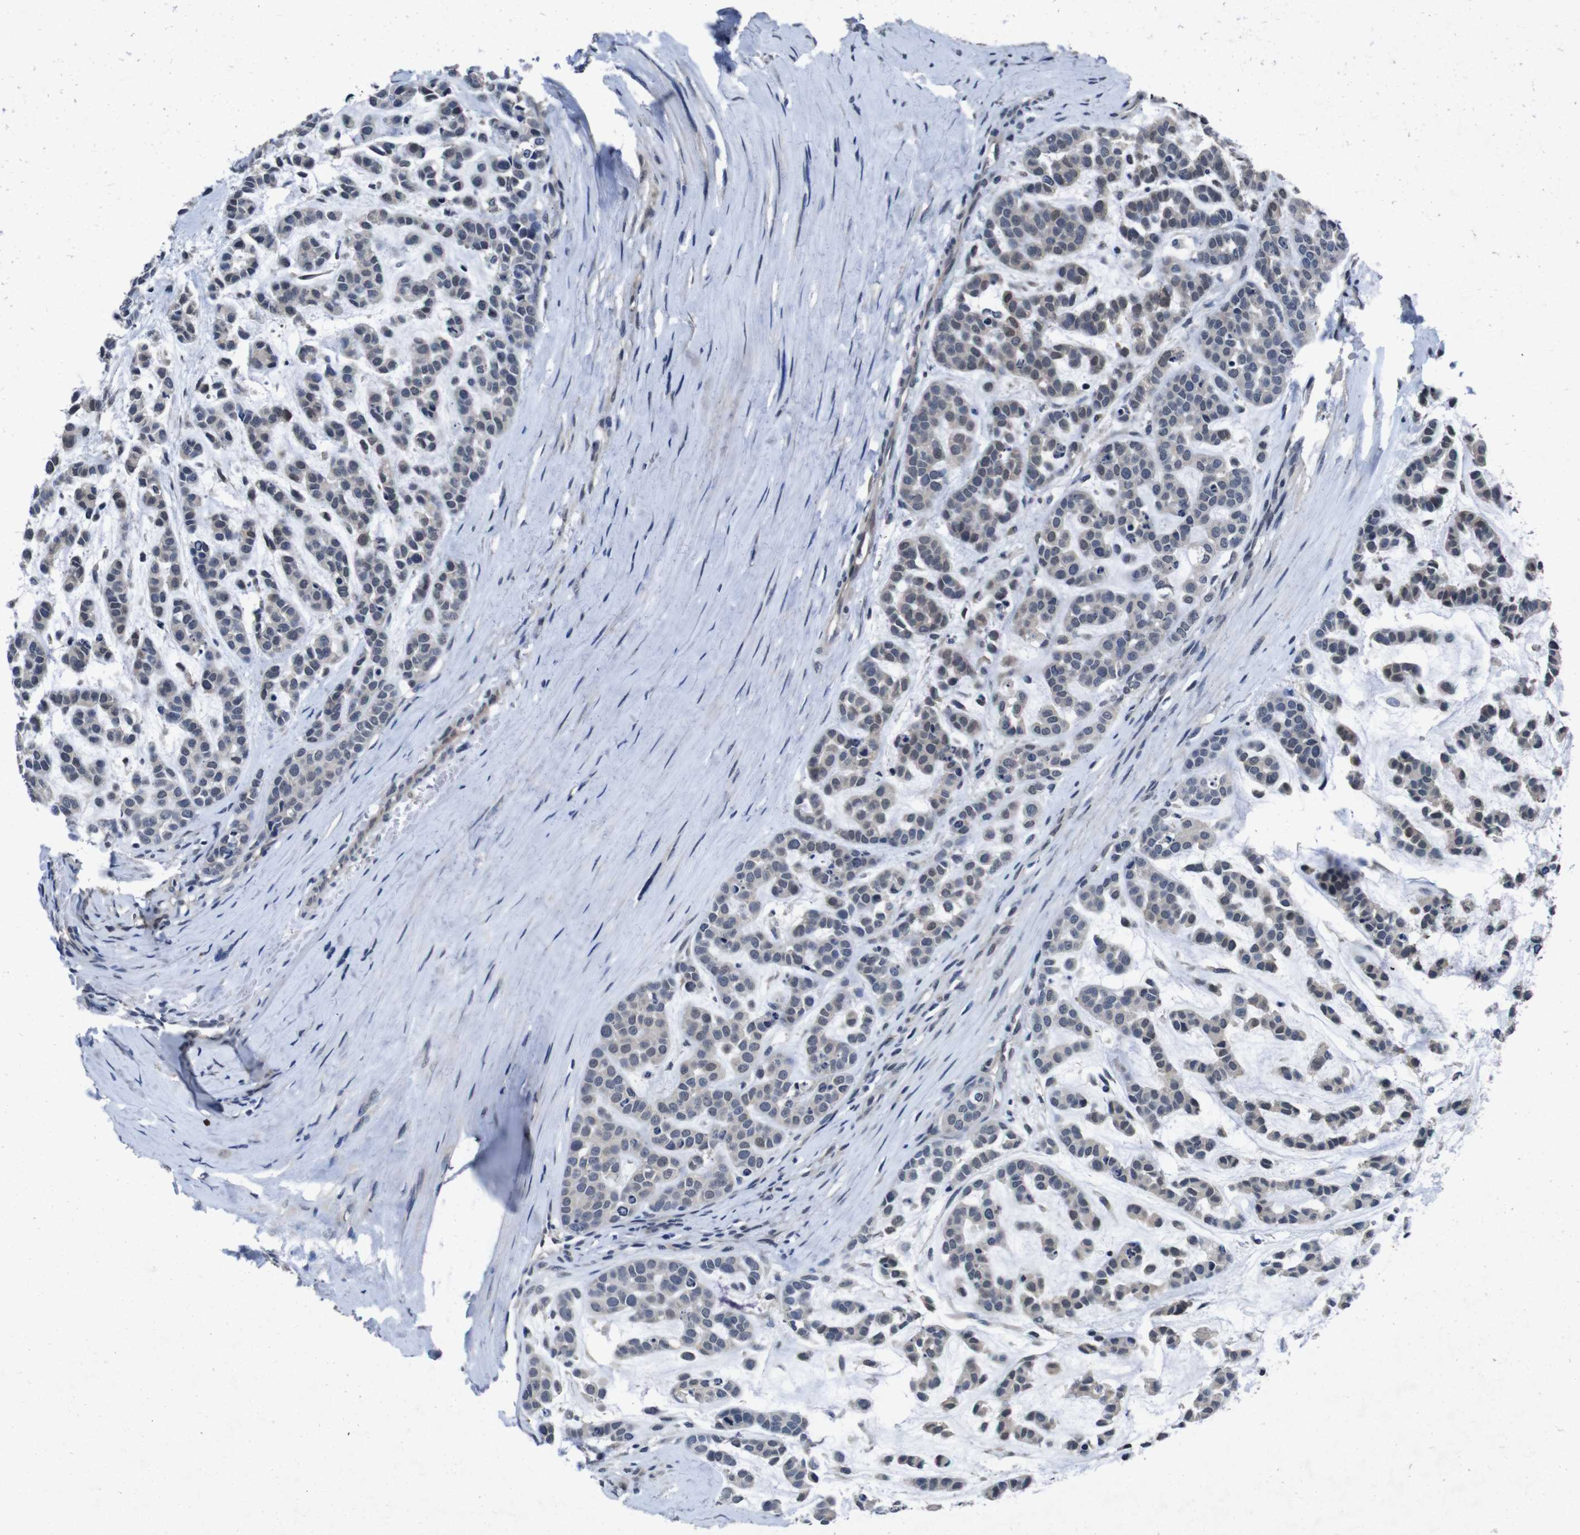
{"staining": {"intensity": "negative", "quantity": "none", "location": "none"}, "tissue": "head and neck cancer", "cell_type": "Tumor cells", "image_type": "cancer", "snomed": [{"axis": "morphology", "description": "Adenocarcinoma, NOS"}, {"axis": "morphology", "description": "Adenoma, NOS"}, {"axis": "topography", "description": "Head-Neck"}], "caption": "Immunohistochemistry (IHC) of human head and neck adenocarcinoma shows no staining in tumor cells.", "gene": "AKT3", "patient": {"sex": "female", "age": 55}}